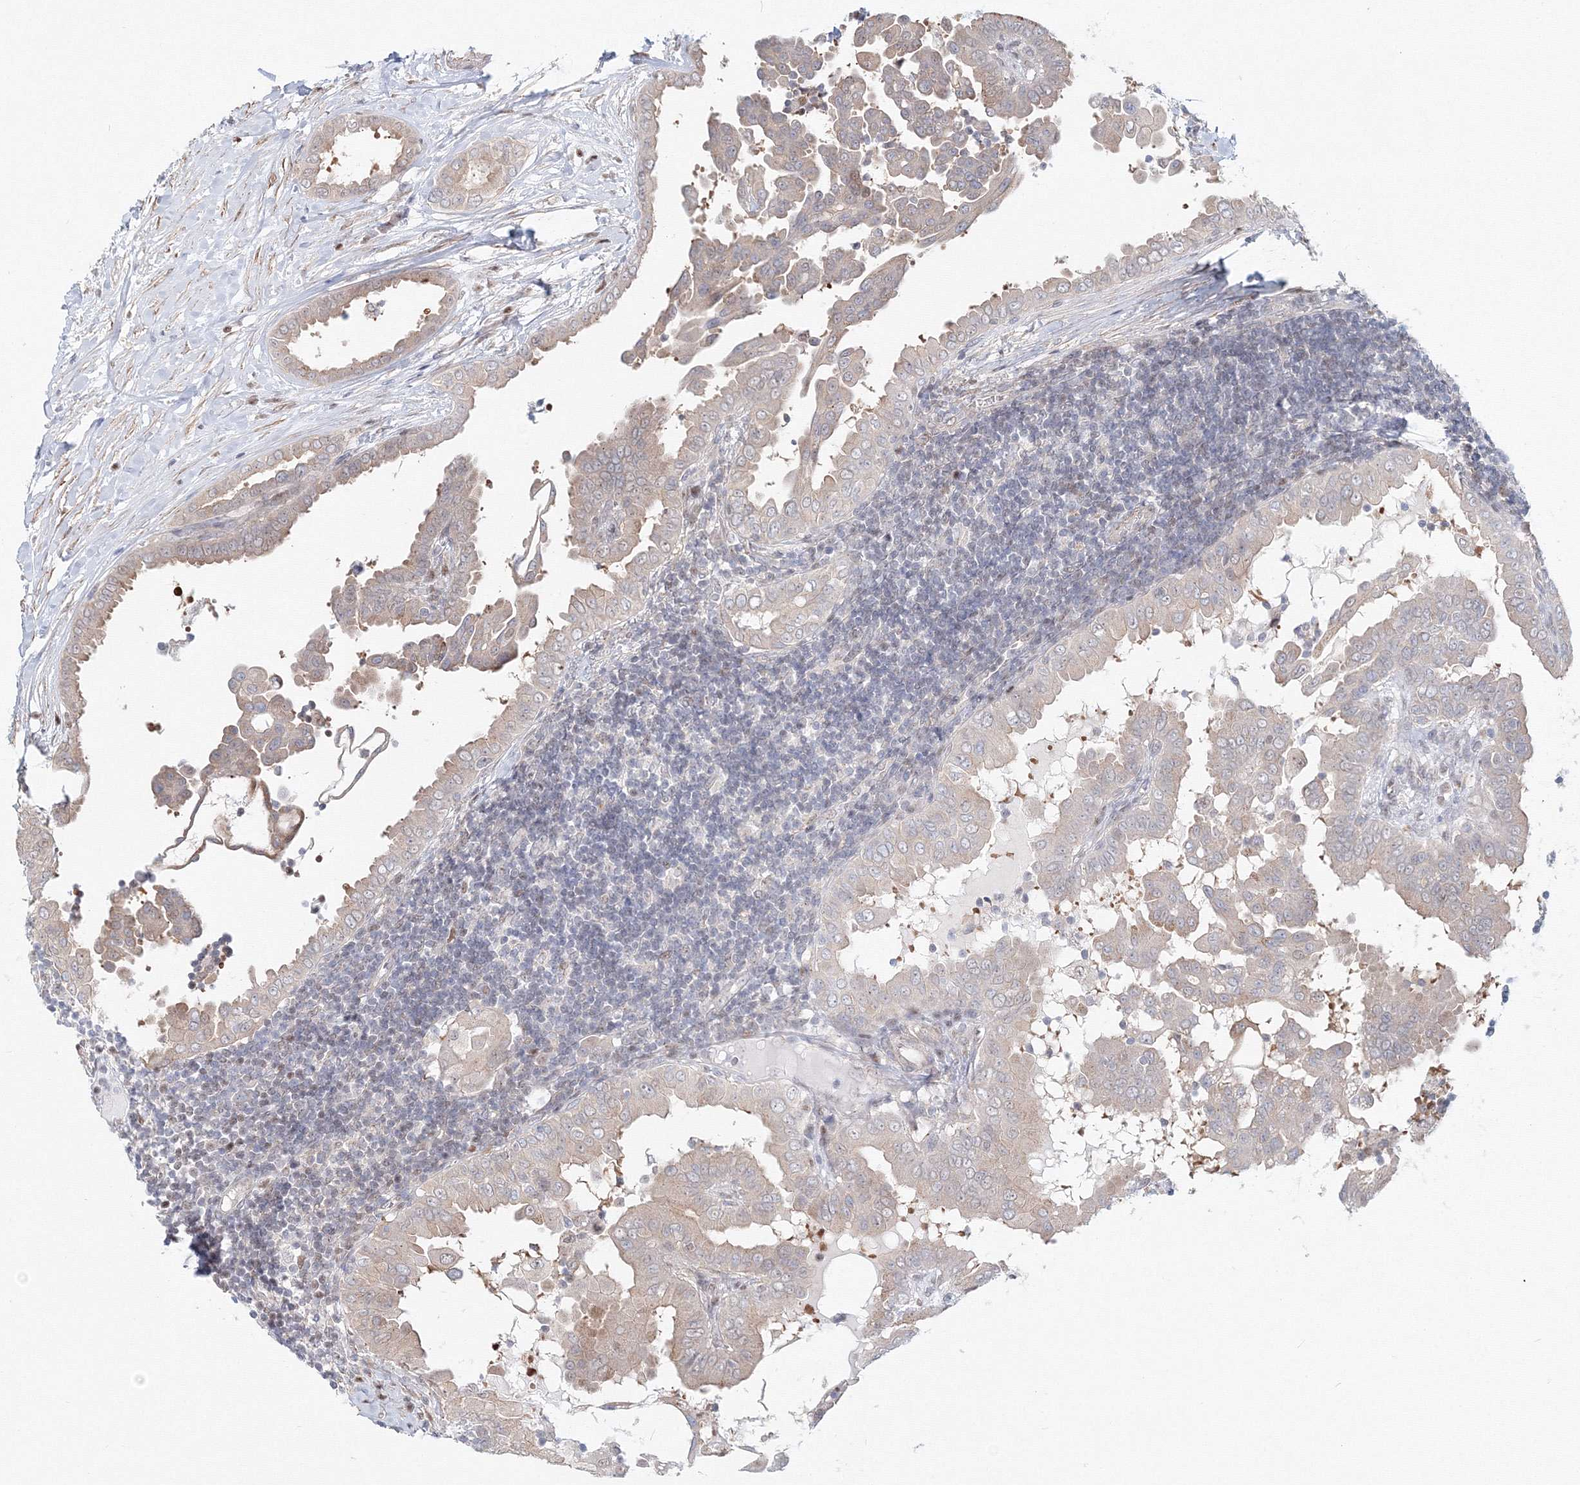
{"staining": {"intensity": "weak", "quantity": "<25%", "location": "cytoplasmic/membranous"}, "tissue": "thyroid cancer", "cell_type": "Tumor cells", "image_type": "cancer", "snomed": [{"axis": "morphology", "description": "Papillary adenocarcinoma, NOS"}, {"axis": "topography", "description": "Thyroid gland"}], "caption": "High power microscopy micrograph of an immunohistochemistry (IHC) photomicrograph of papillary adenocarcinoma (thyroid), revealing no significant expression in tumor cells.", "gene": "ARHGAP21", "patient": {"sex": "male", "age": 33}}